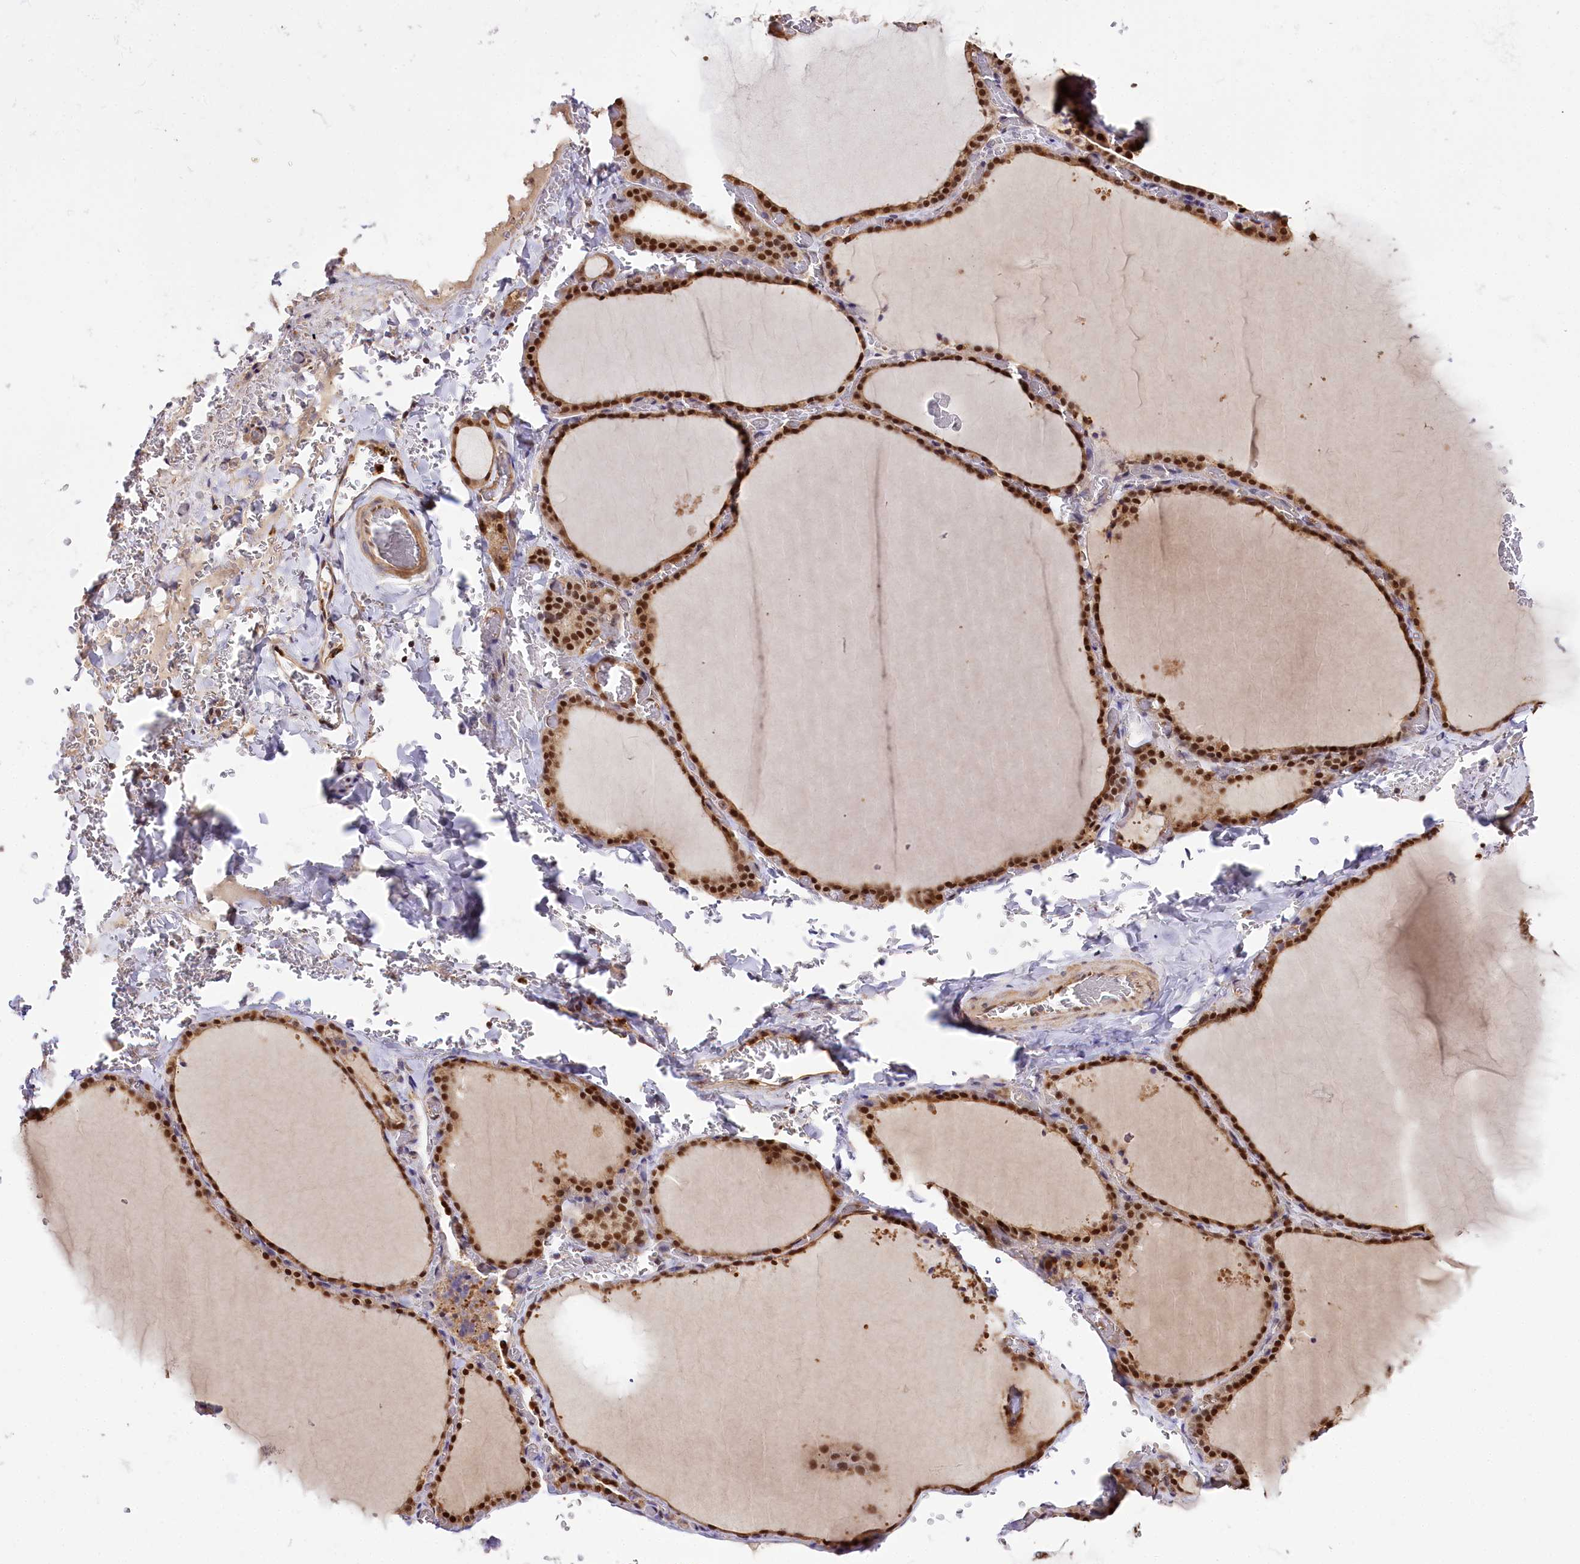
{"staining": {"intensity": "strong", "quantity": ">75%", "location": "nuclear"}, "tissue": "thyroid gland", "cell_type": "Glandular cells", "image_type": "normal", "snomed": [{"axis": "morphology", "description": "Normal tissue, NOS"}, {"axis": "topography", "description": "Thyroid gland"}], "caption": "Immunohistochemical staining of normal human thyroid gland displays >75% levels of strong nuclear protein positivity in approximately >75% of glandular cells.", "gene": "GNL3L", "patient": {"sex": "female", "age": 39}}